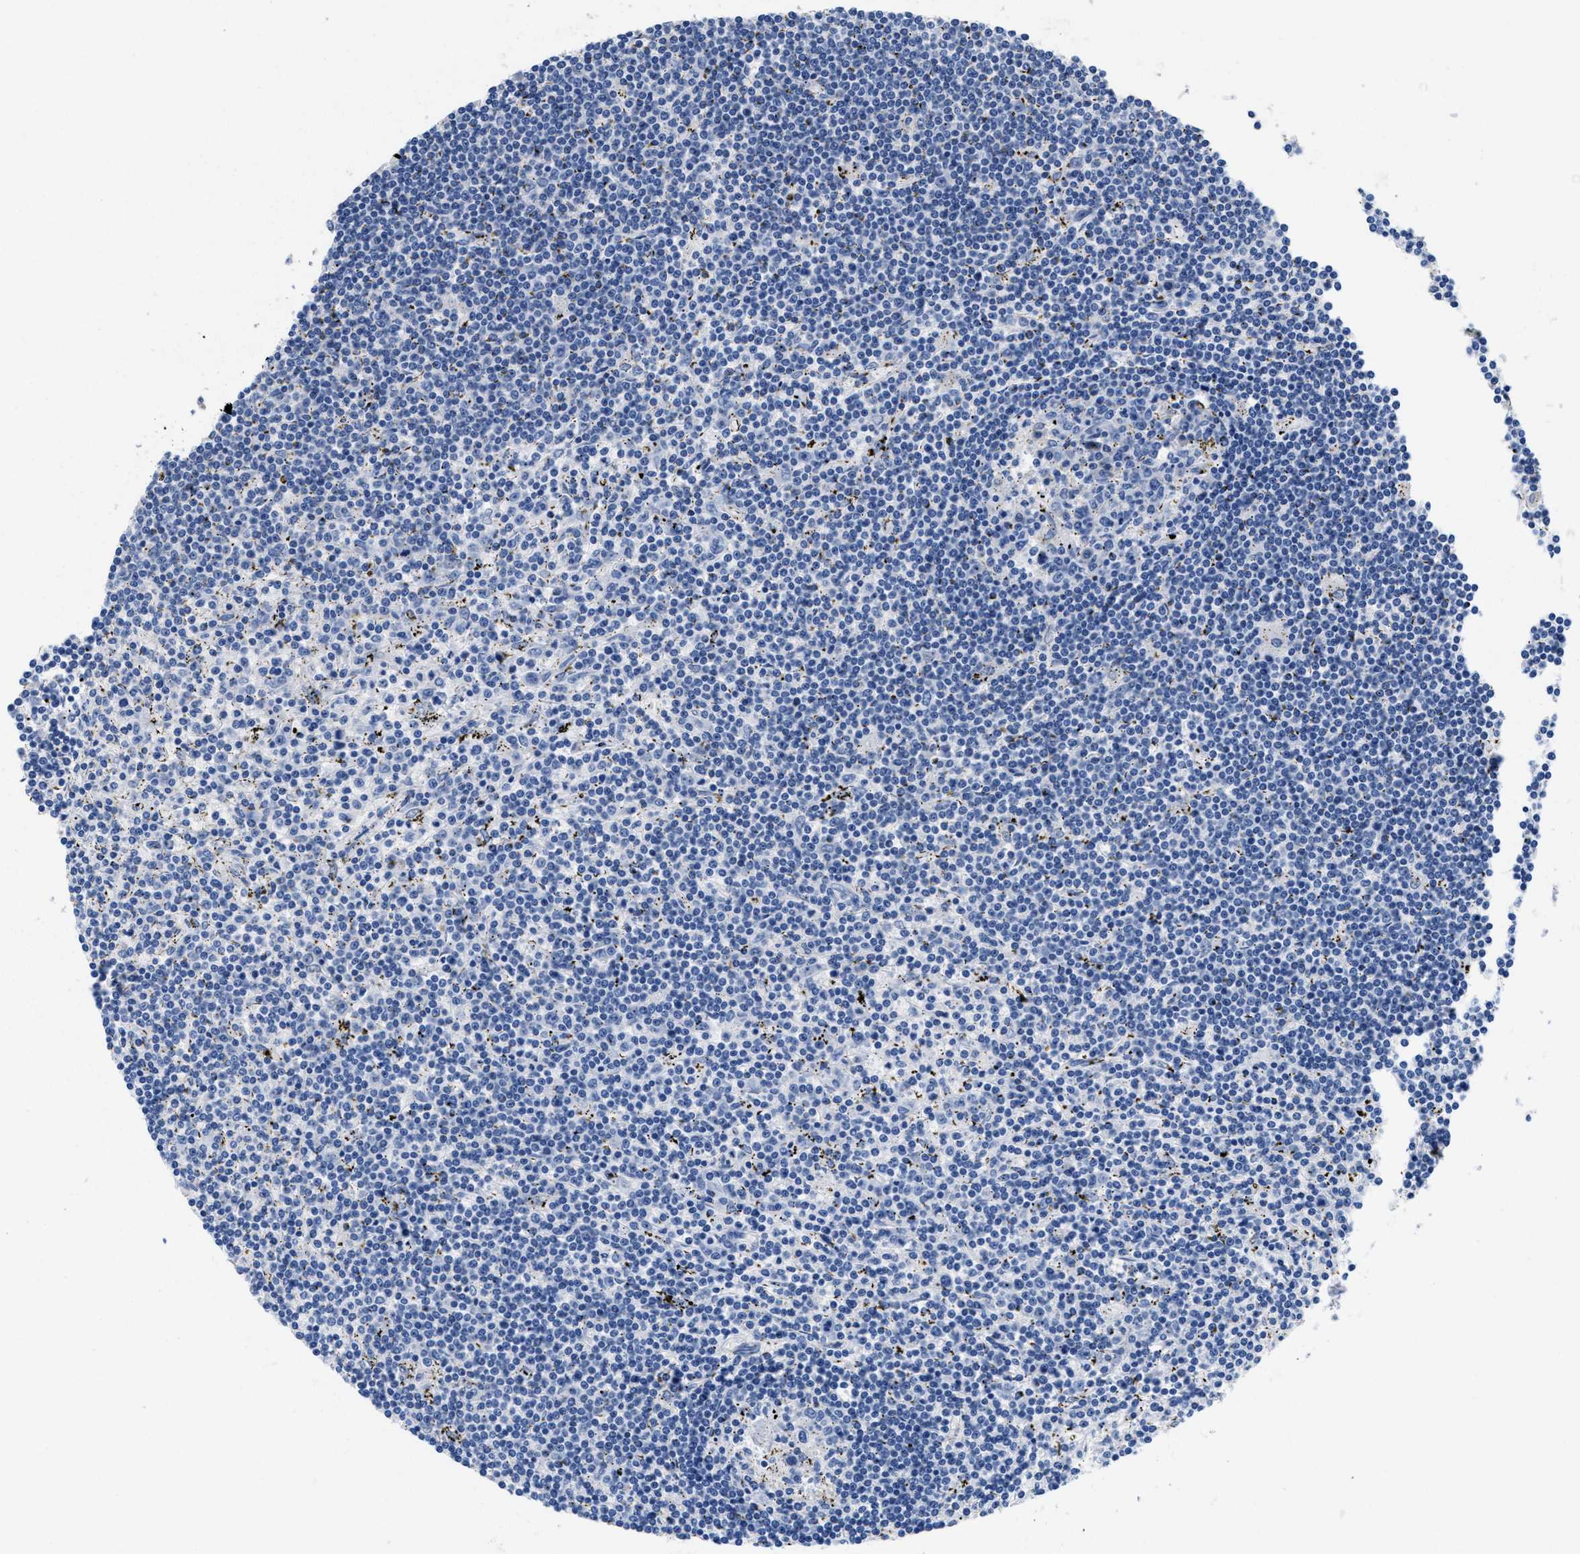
{"staining": {"intensity": "negative", "quantity": "none", "location": "none"}, "tissue": "lymphoma", "cell_type": "Tumor cells", "image_type": "cancer", "snomed": [{"axis": "morphology", "description": "Malignant lymphoma, non-Hodgkin's type, Low grade"}, {"axis": "topography", "description": "Spleen"}], "caption": "Immunohistochemical staining of lymphoma demonstrates no significant expression in tumor cells.", "gene": "SLFN13", "patient": {"sex": "male", "age": 76}}